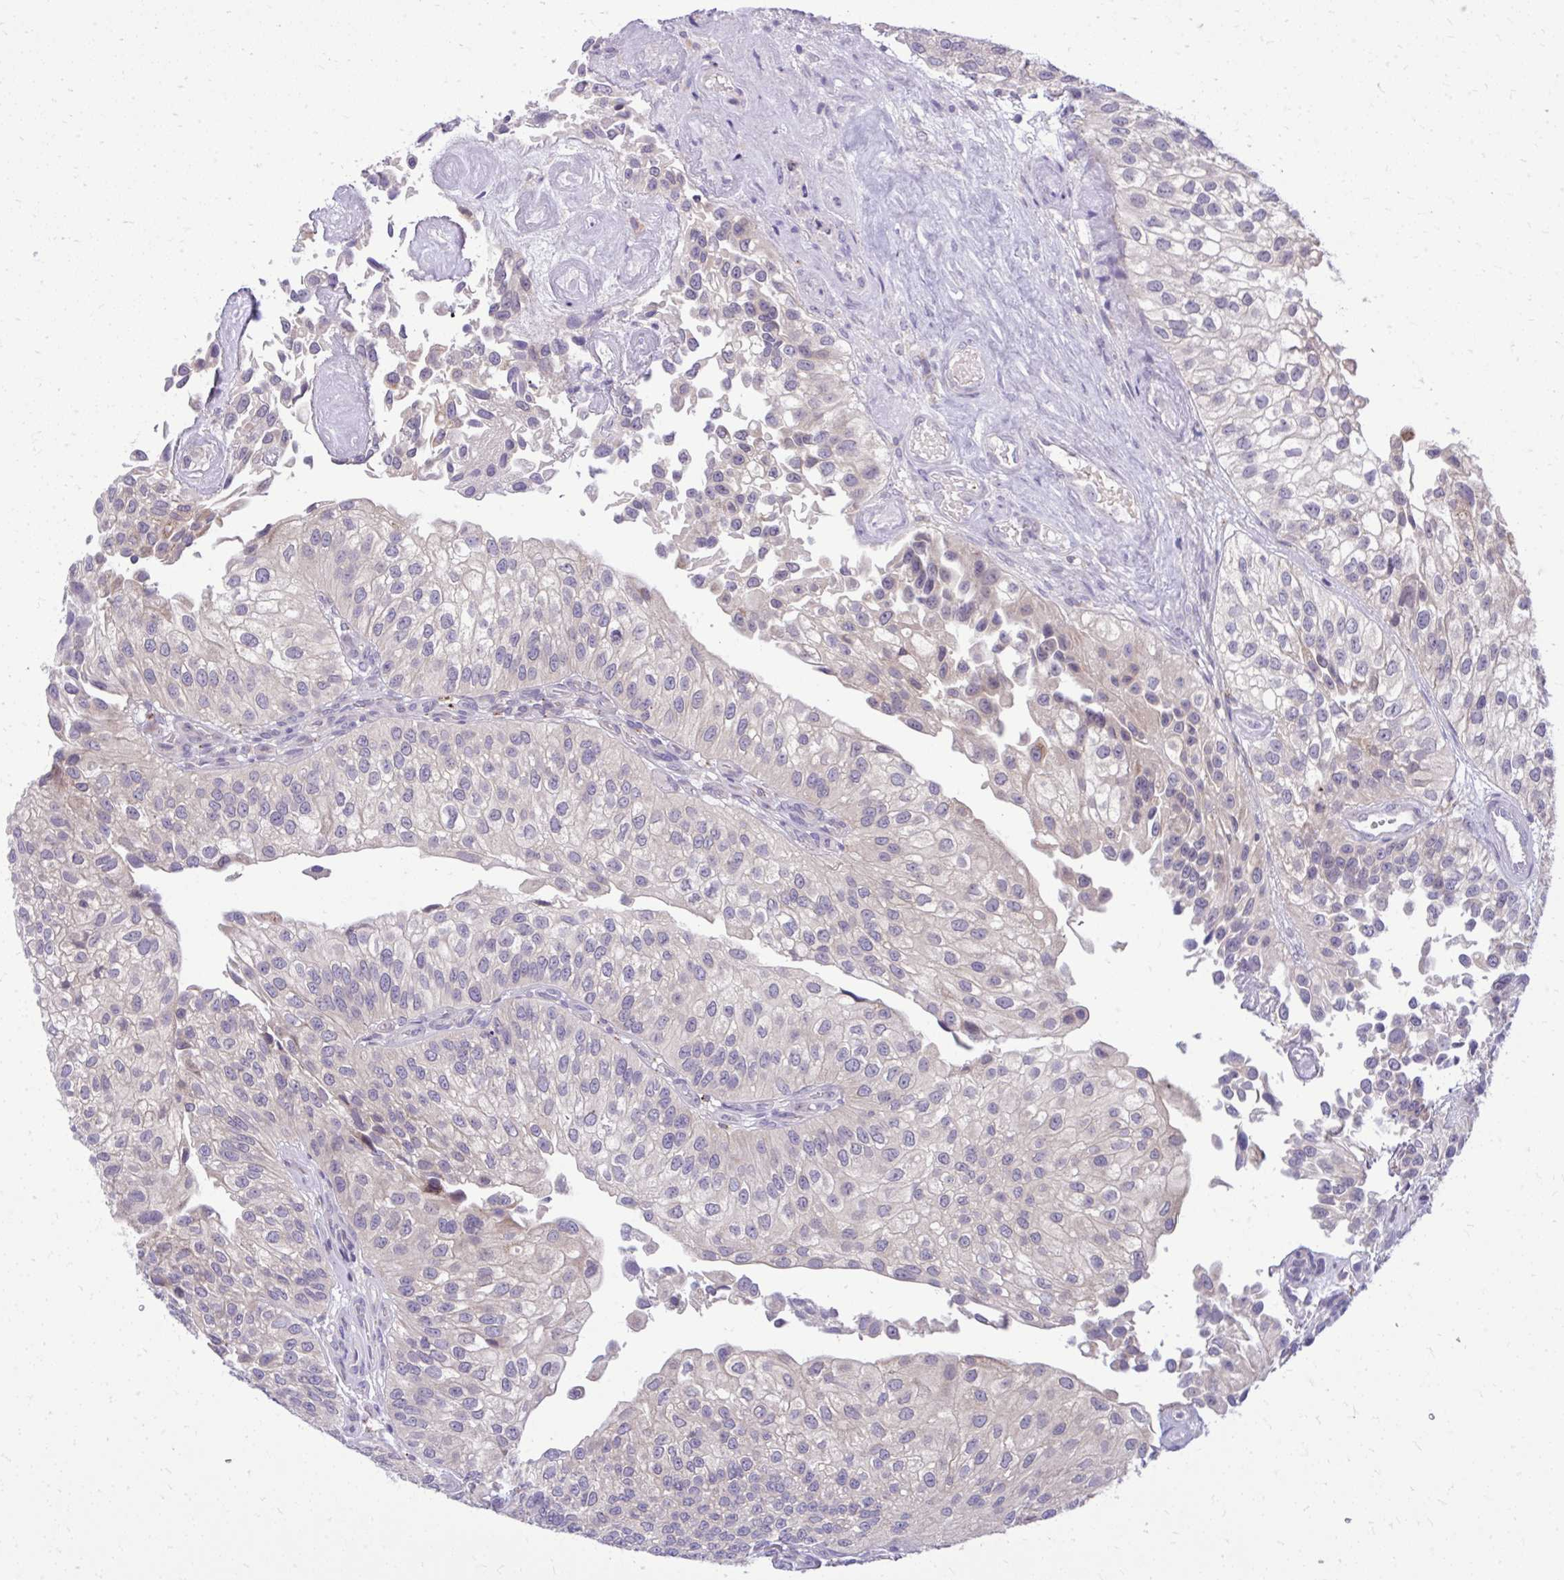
{"staining": {"intensity": "negative", "quantity": "none", "location": "none"}, "tissue": "urothelial cancer", "cell_type": "Tumor cells", "image_type": "cancer", "snomed": [{"axis": "morphology", "description": "Urothelial carcinoma, NOS"}, {"axis": "topography", "description": "Urinary bladder"}], "caption": "An immunohistochemistry histopathology image of urothelial cancer is shown. There is no staining in tumor cells of urothelial cancer.", "gene": "DPY19L1", "patient": {"sex": "male", "age": 87}}